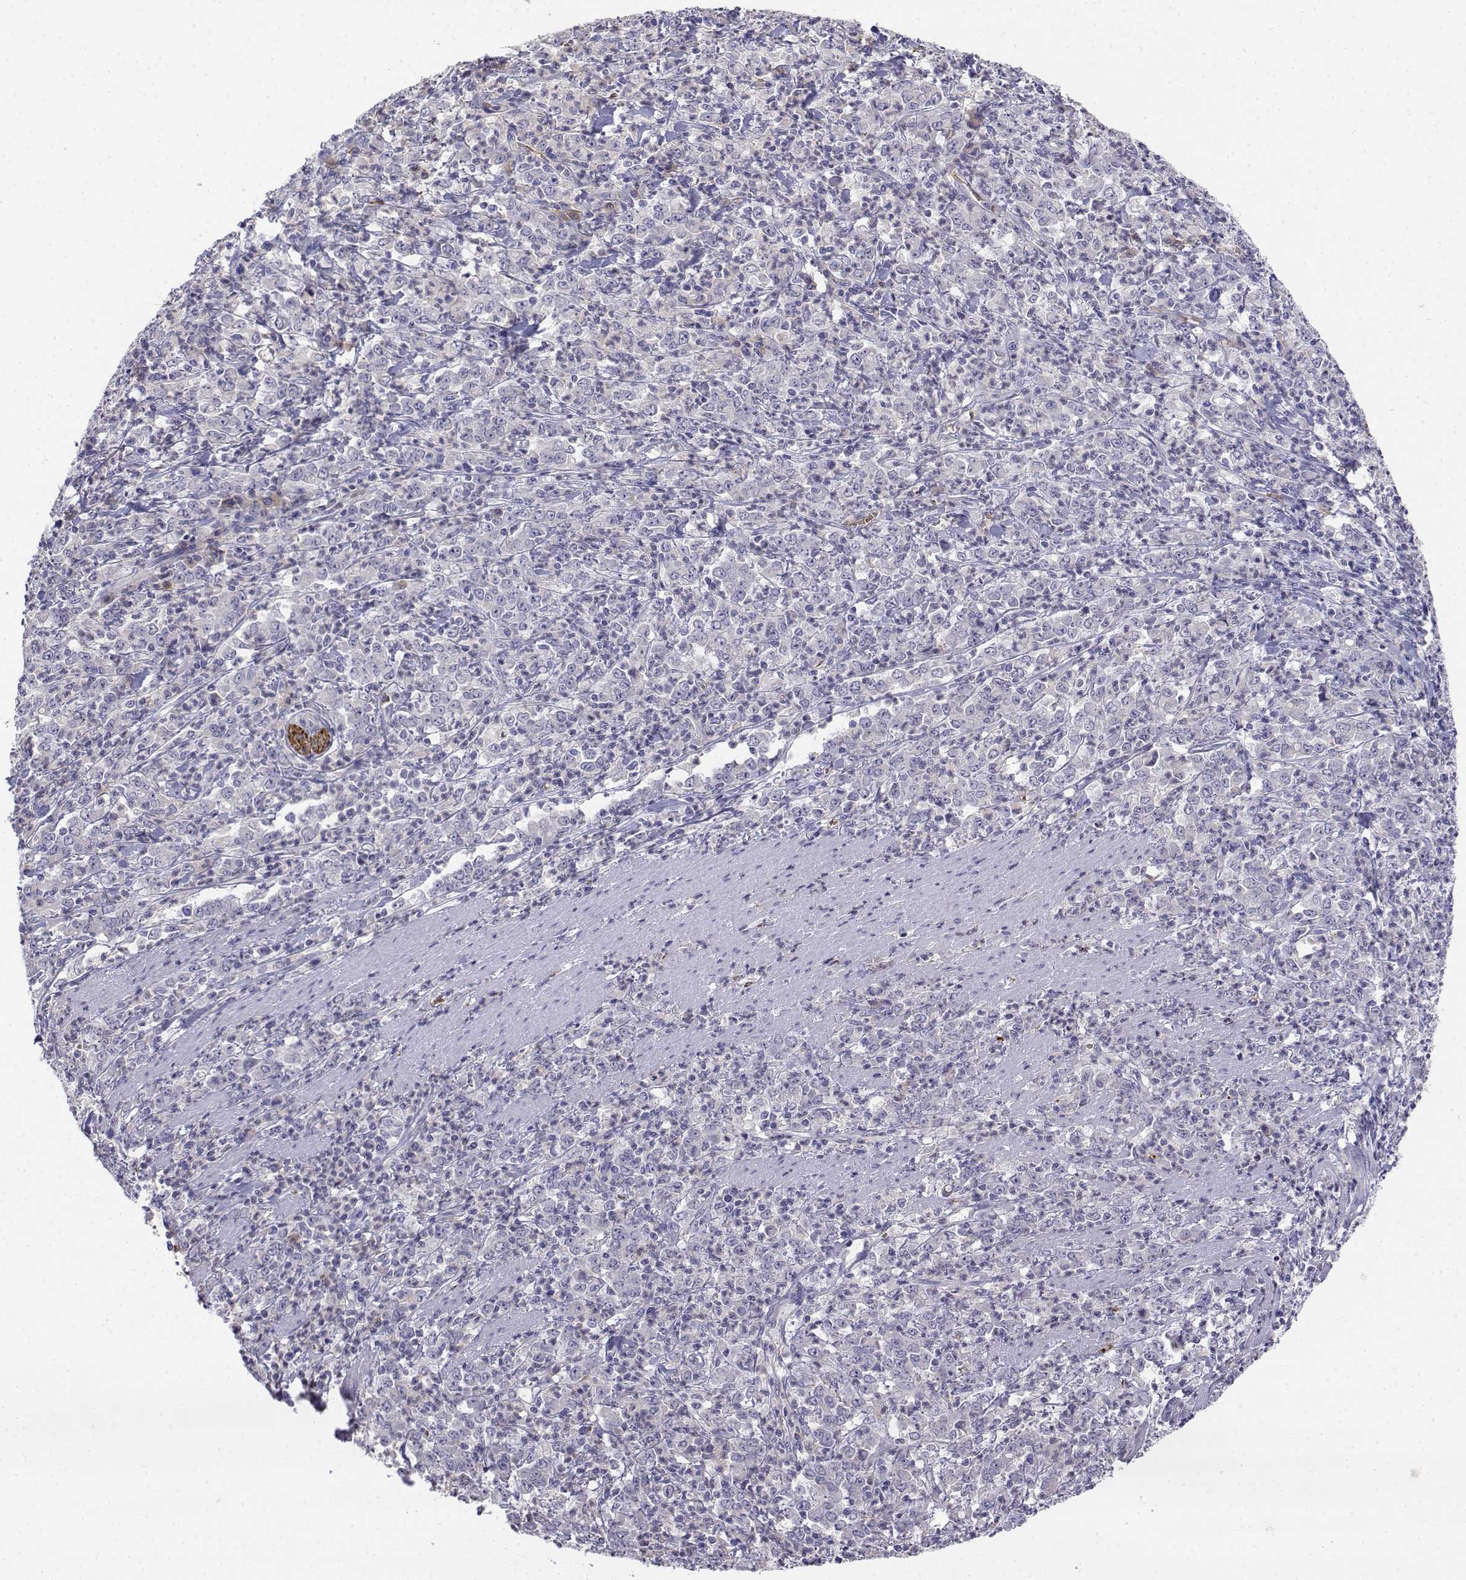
{"staining": {"intensity": "negative", "quantity": "none", "location": "none"}, "tissue": "stomach cancer", "cell_type": "Tumor cells", "image_type": "cancer", "snomed": [{"axis": "morphology", "description": "Adenocarcinoma, NOS"}, {"axis": "topography", "description": "Stomach, lower"}], "caption": "Photomicrograph shows no significant protein staining in tumor cells of stomach cancer. The staining is performed using DAB (3,3'-diaminobenzidine) brown chromogen with nuclei counter-stained in using hematoxylin.", "gene": "CADM1", "patient": {"sex": "female", "age": 71}}